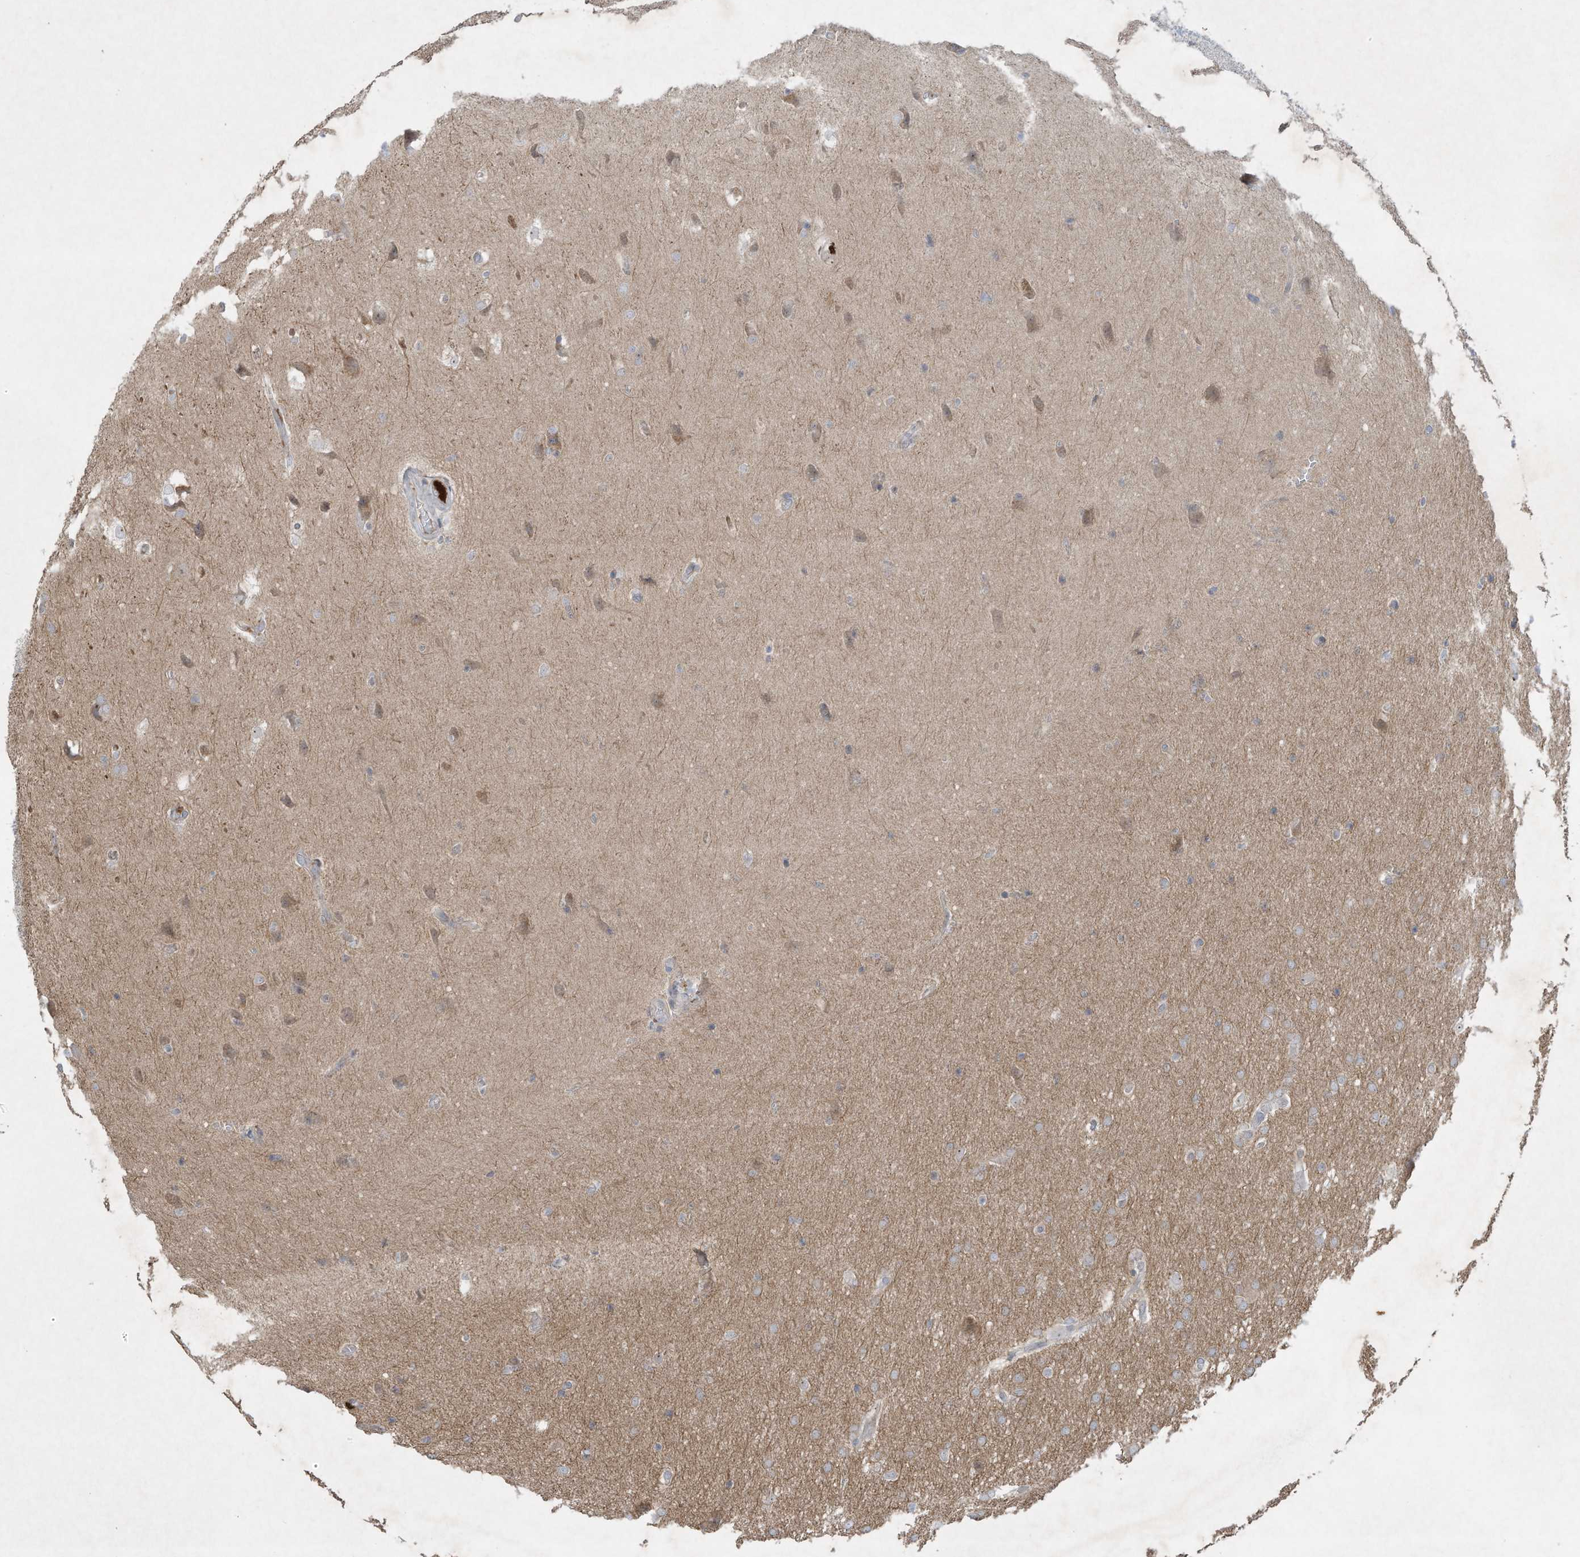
{"staining": {"intensity": "negative", "quantity": "none", "location": "none"}, "tissue": "glioma", "cell_type": "Tumor cells", "image_type": "cancer", "snomed": [{"axis": "morphology", "description": "Glioma, malignant, Low grade"}, {"axis": "topography", "description": "Brain"}], "caption": "This is an IHC micrograph of human malignant glioma (low-grade). There is no staining in tumor cells.", "gene": "FETUB", "patient": {"sex": "female", "age": 37}}